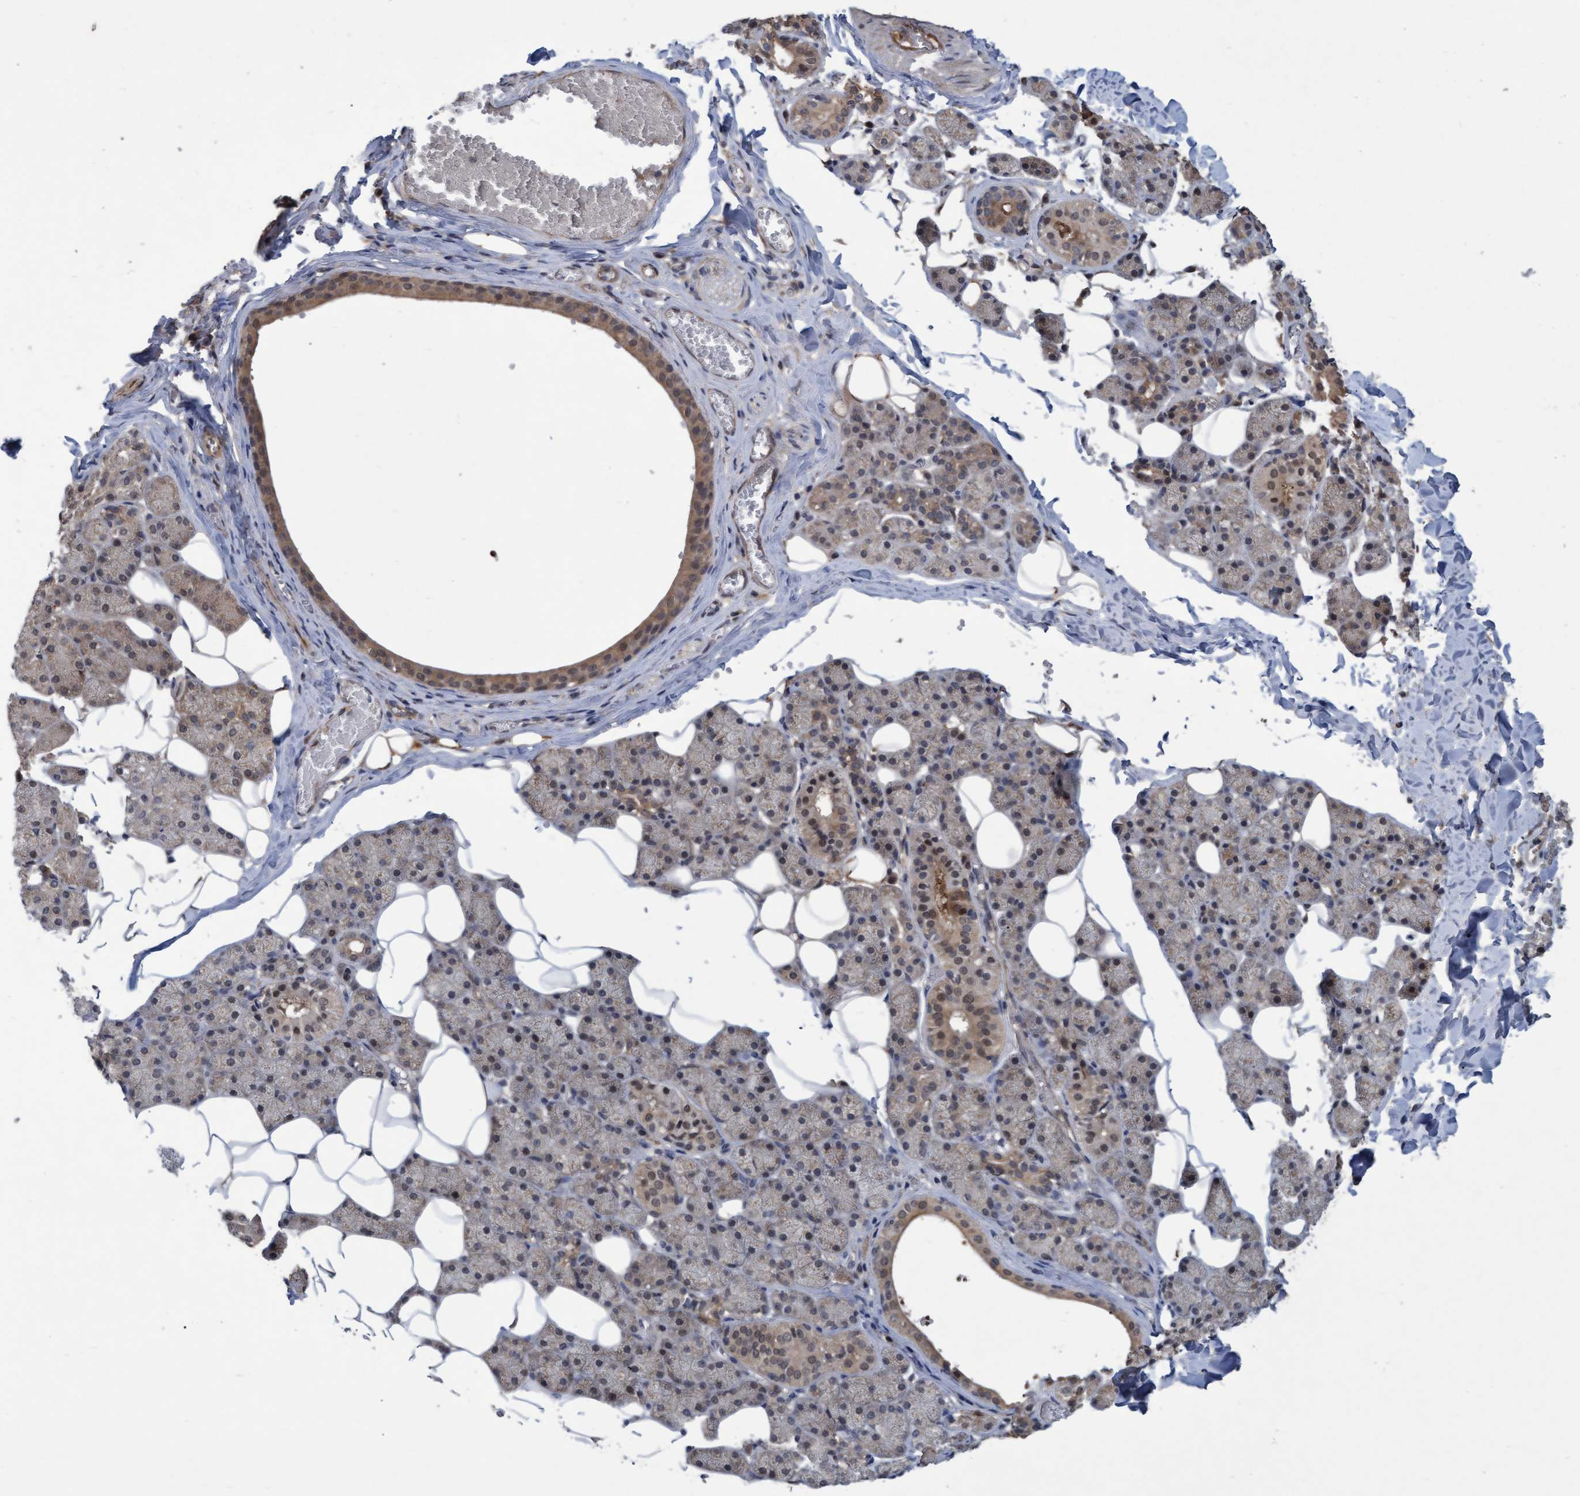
{"staining": {"intensity": "moderate", "quantity": "25%-75%", "location": "cytoplasmic/membranous,nuclear"}, "tissue": "salivary gland", "cell_type": "Glandular cells", "image_type": "normal", "snomed": [{"axis": "morphology", "description": "Normal tissue, NOS"}, {"axis": "topography", "description": "Salivary gland"}], "caption": "Immunohistochemical staining of unremarkable salivary gland reveals 25%-75% levels of moderate cytoplasmic/membranous,nuclear protein positivity in approximately 25%-75% of glandular cells.", "gene": "PSMB6", "patient": {"sex": "female", "age": 33}}